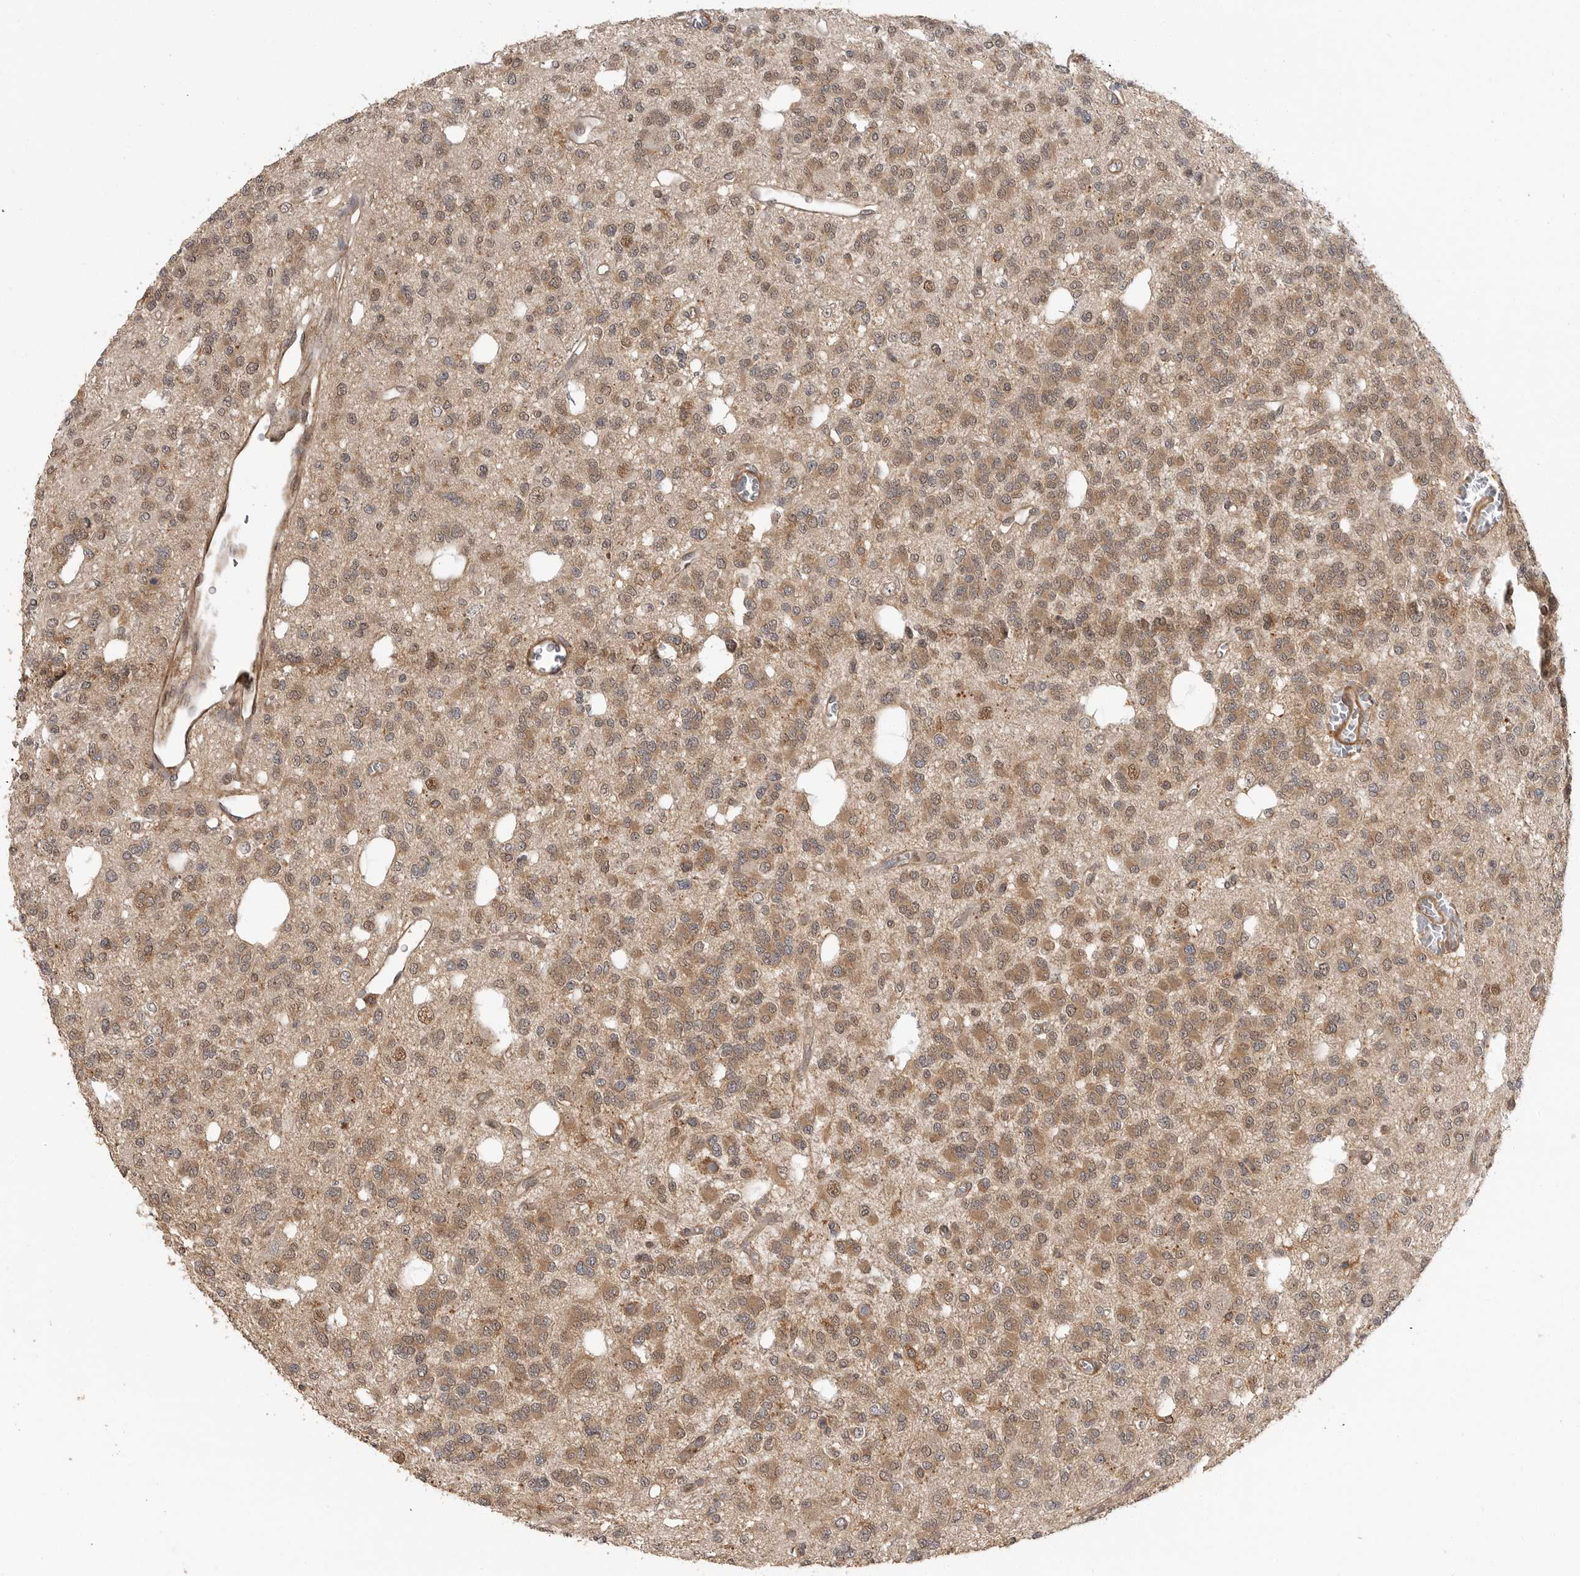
{"staining": {"intensity": "moderate", "quantity": ">75%", "location": "cytoplasmic/membranous,nuclear"}, "tissue": "glioma", "cell_type": "Tumor cells", "image_type": "cancer", "snomed": [{"axis": "morphology", "description": "Glioma, malignant, Low grade"}, {"axis": "topography", "description": "Brain"}], "caption": "Malignant low-grade glioma stained for a protein (brown) displays moderate cytoplasmic/membranous and nuclear positive staining in approximately >75% of tumor cells.", "gene": "ERN1", "patient": {"sex": "male", "age": 38}}